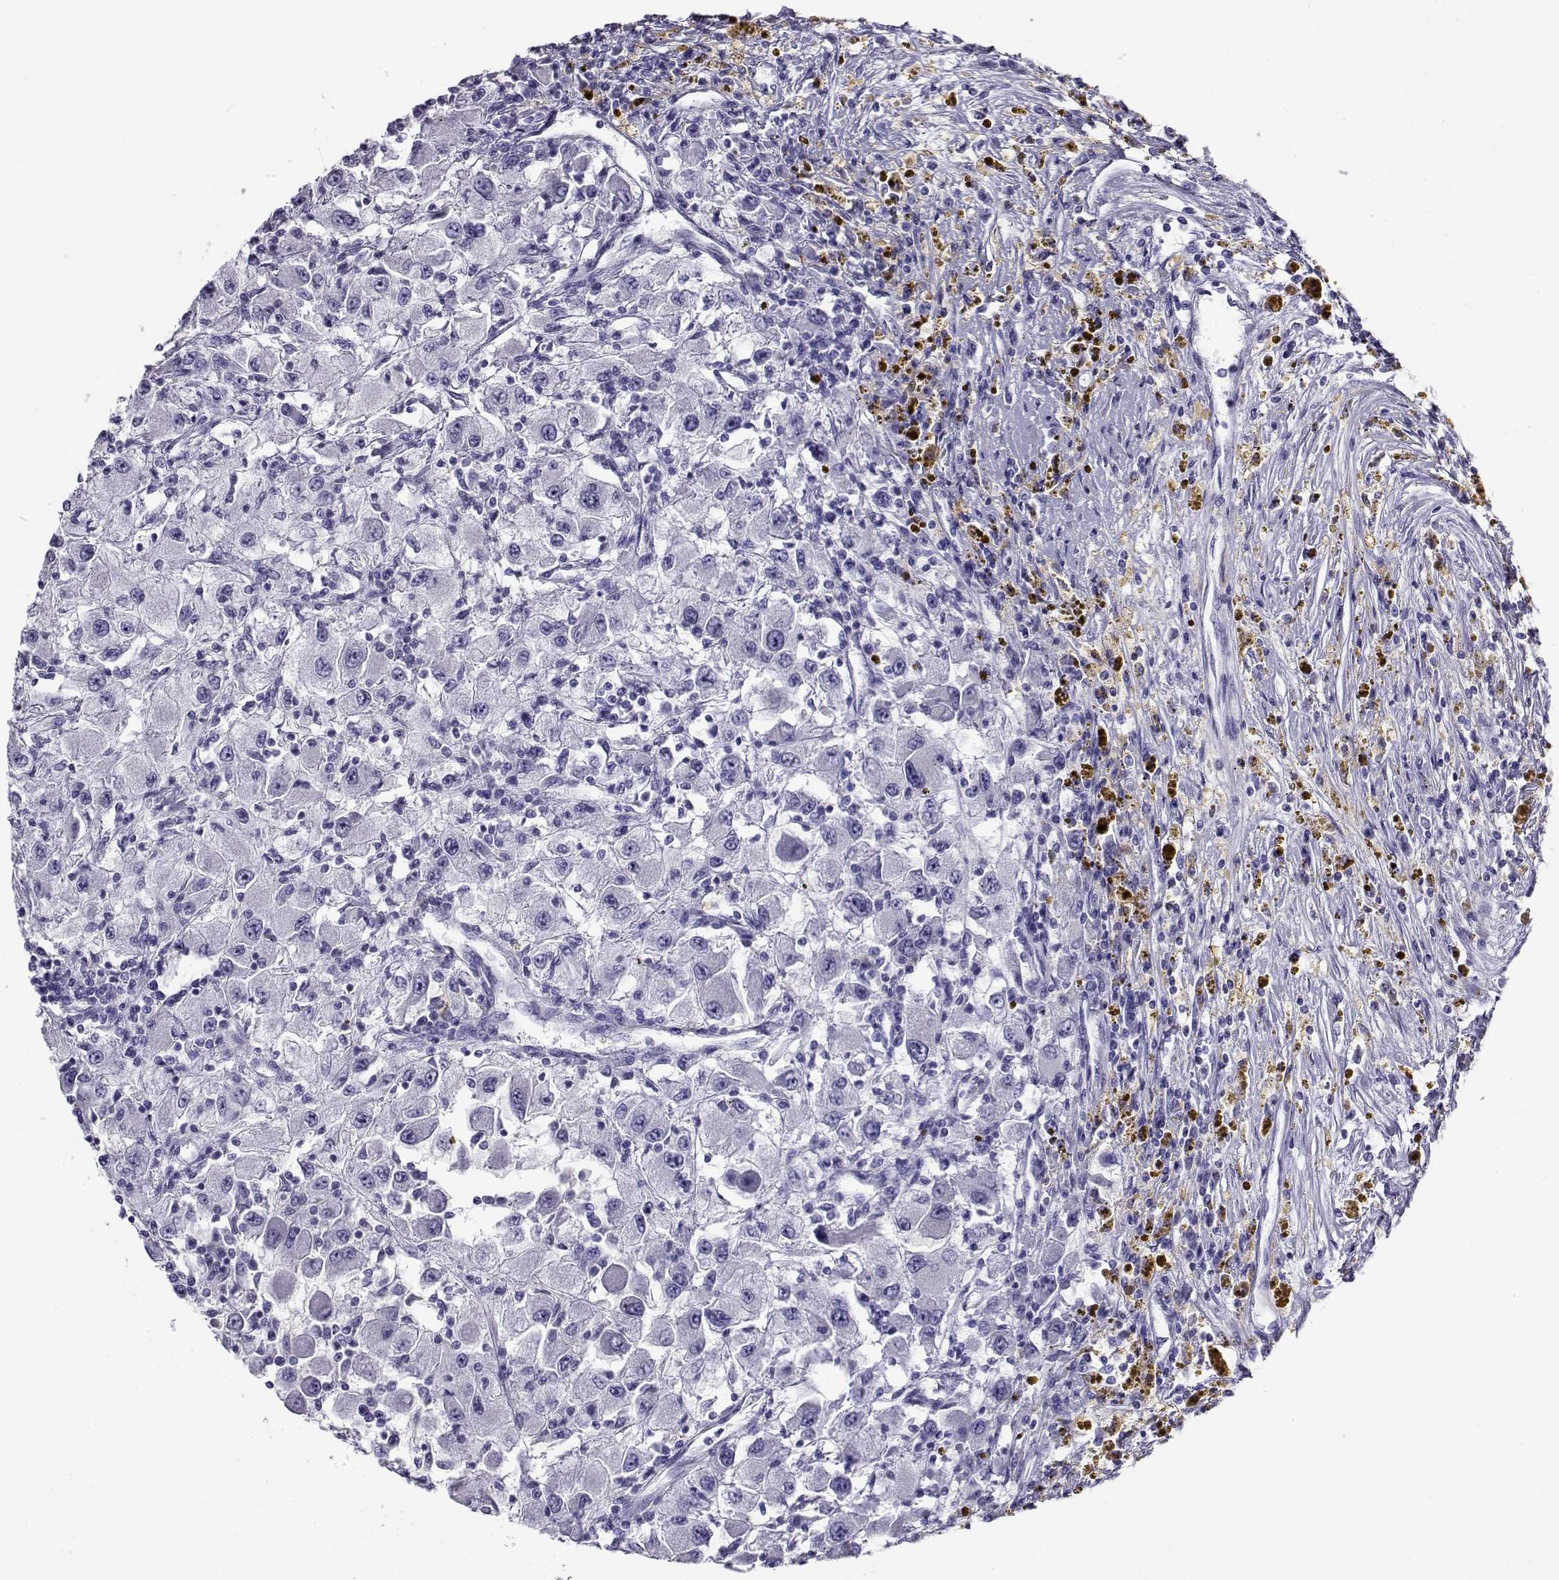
{"staining": {"intensity": "negative", "quantity": "none", "location": "none"}, "tissue": "renal cancer", "cell_type": "Tumor cells", "image_type": "cancer", "snomed": [{"axis": "morphology", "description": "Adenocarcinoma, NOS"}, {"axis": "topography", "description": "Kidney"}], "caption": "Tumor cells show no significant protein expression in renal adenocarcinoma.", "gene": "RHOXF2", "patient": {"sex": "female", "age": 67}}